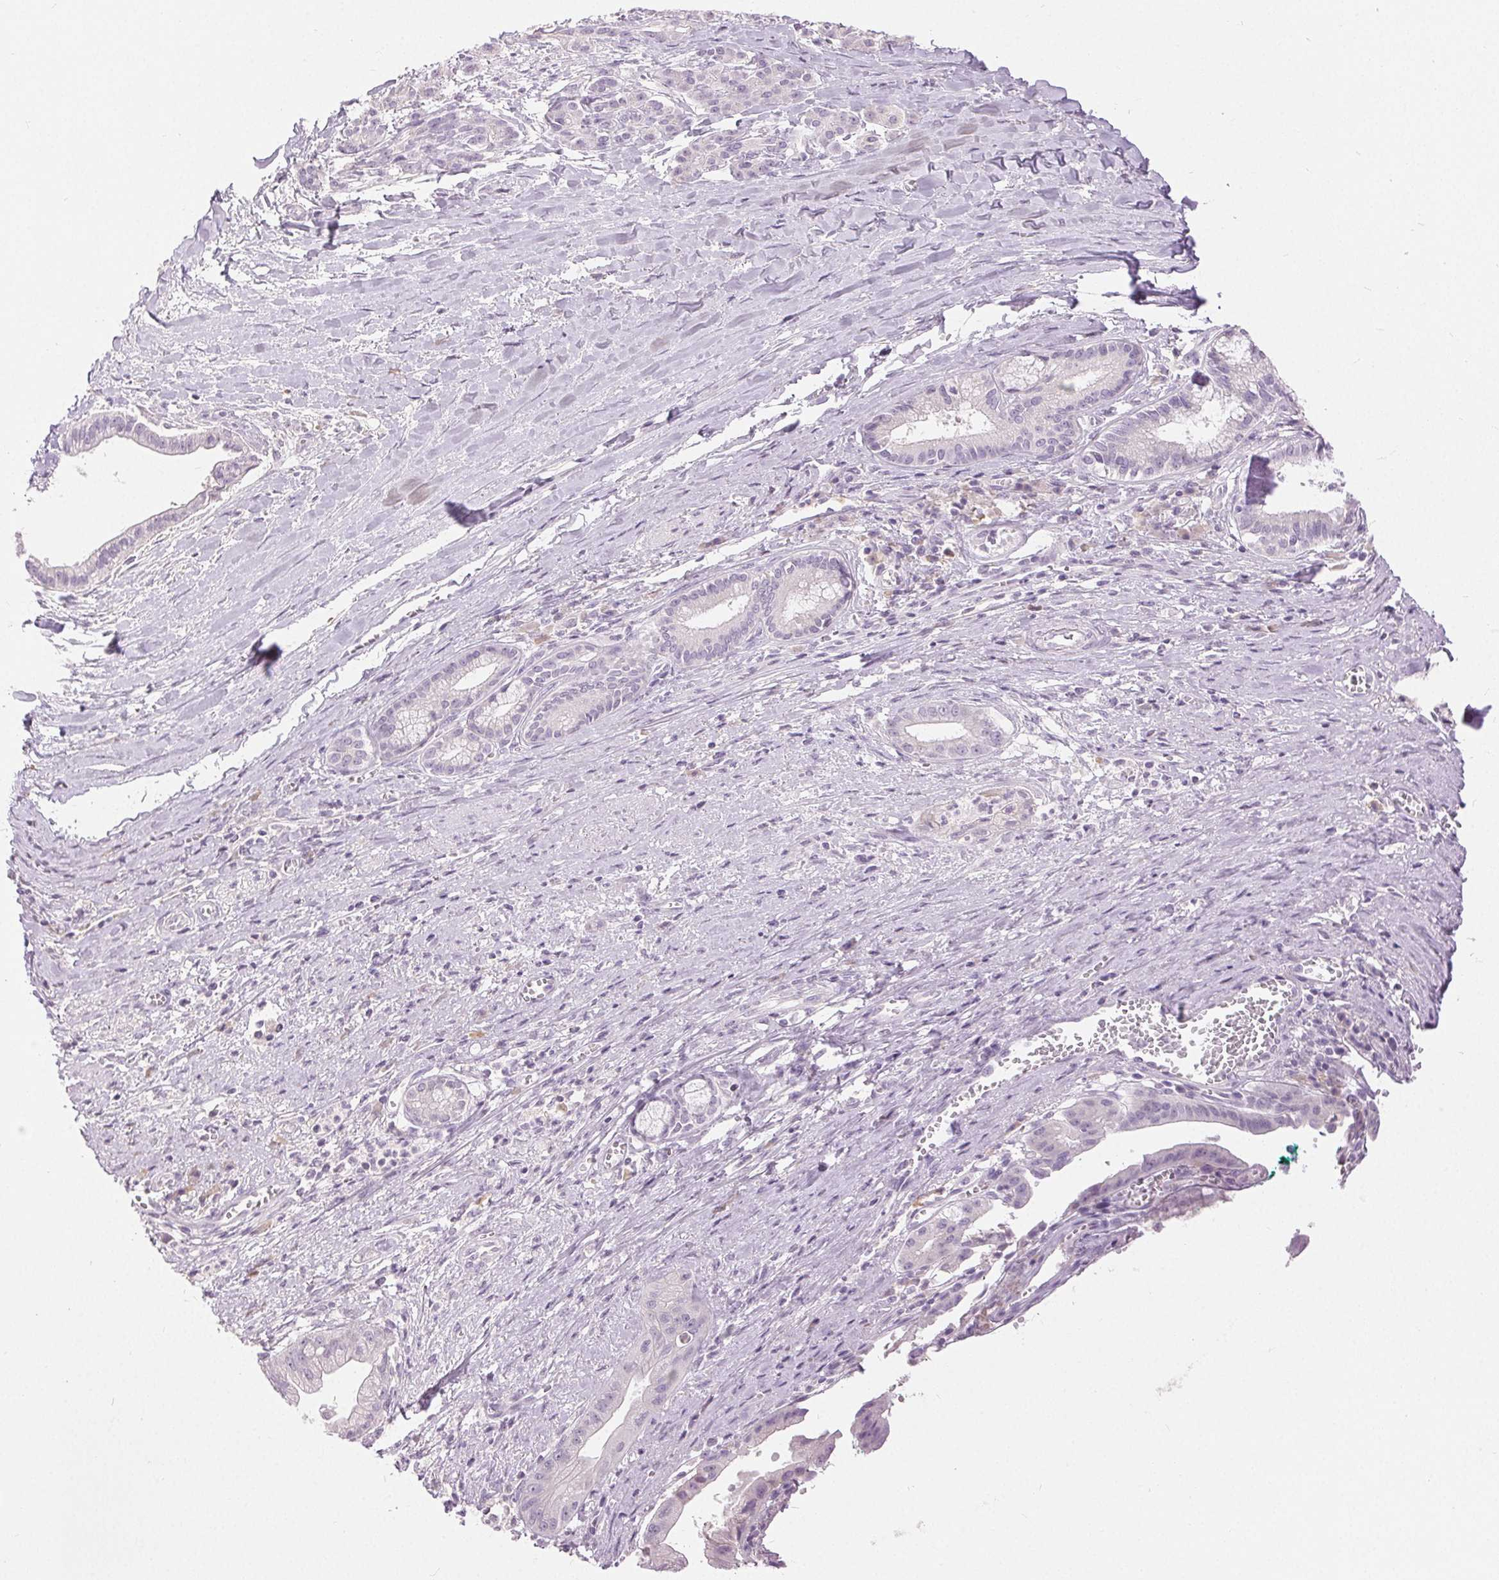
{"staining": {"intensity": "negative", "quantity": "none", "location": "none"}, "tissue": "pancreatic cancer", "cell_type": "Tumor cells", "image_type": "cancer", "snomed": [{"axis": "morphology", "description": "Normal tissue, NOS"}, {"axis": "morphology", "description": "Adenocarcinoma, NOS"}, {"axis": "topography", "description": "Lymph node"}, {"axis": "topography", "description": "Pancreas"}], "caption": "The image shows no staining of tumor cells in adenocarcinoma (pancreatic).", "gene": "DSG3", "patient": {"sex": "female", "age": 58}}